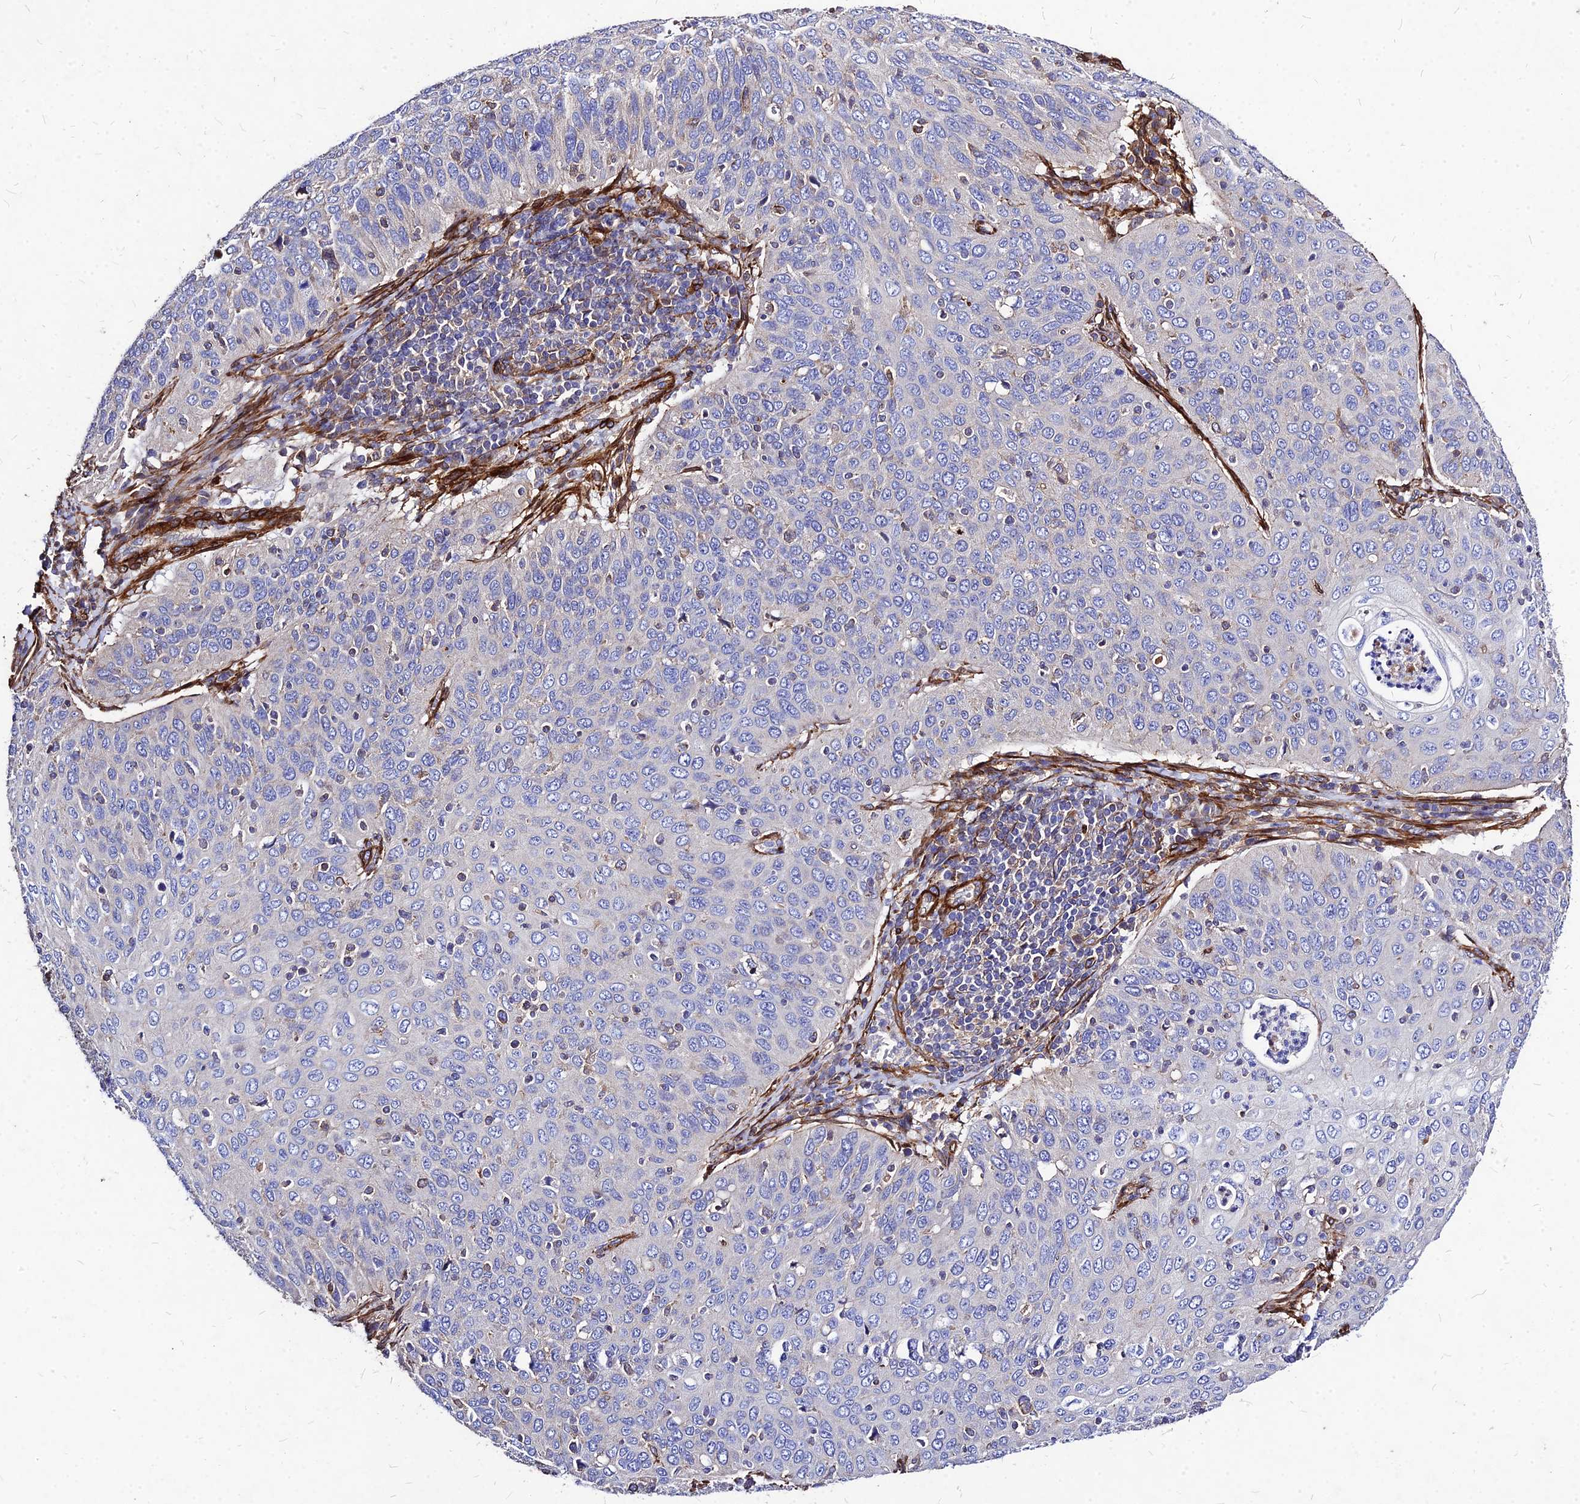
{"staining": {"intensity": "negative", "quantity": "none", "location": "none"}, "tissue": "cervical cancer", "cell_type": "Tumor cells", "image_type": "cancer", "snomed": [{"axis": "morphology", "description": "Squamous cell carcinoma, NOS"}, {"axis": "topography", "description": "Cervix"}], "caption": "This is an immunohistochemistry (IHC) photomicrograph of cervical squamous cell carcinoma. There is no expression in tumor cells.", "gene": "EFCC1", "patient": {"sex": "female", "age": 36}}